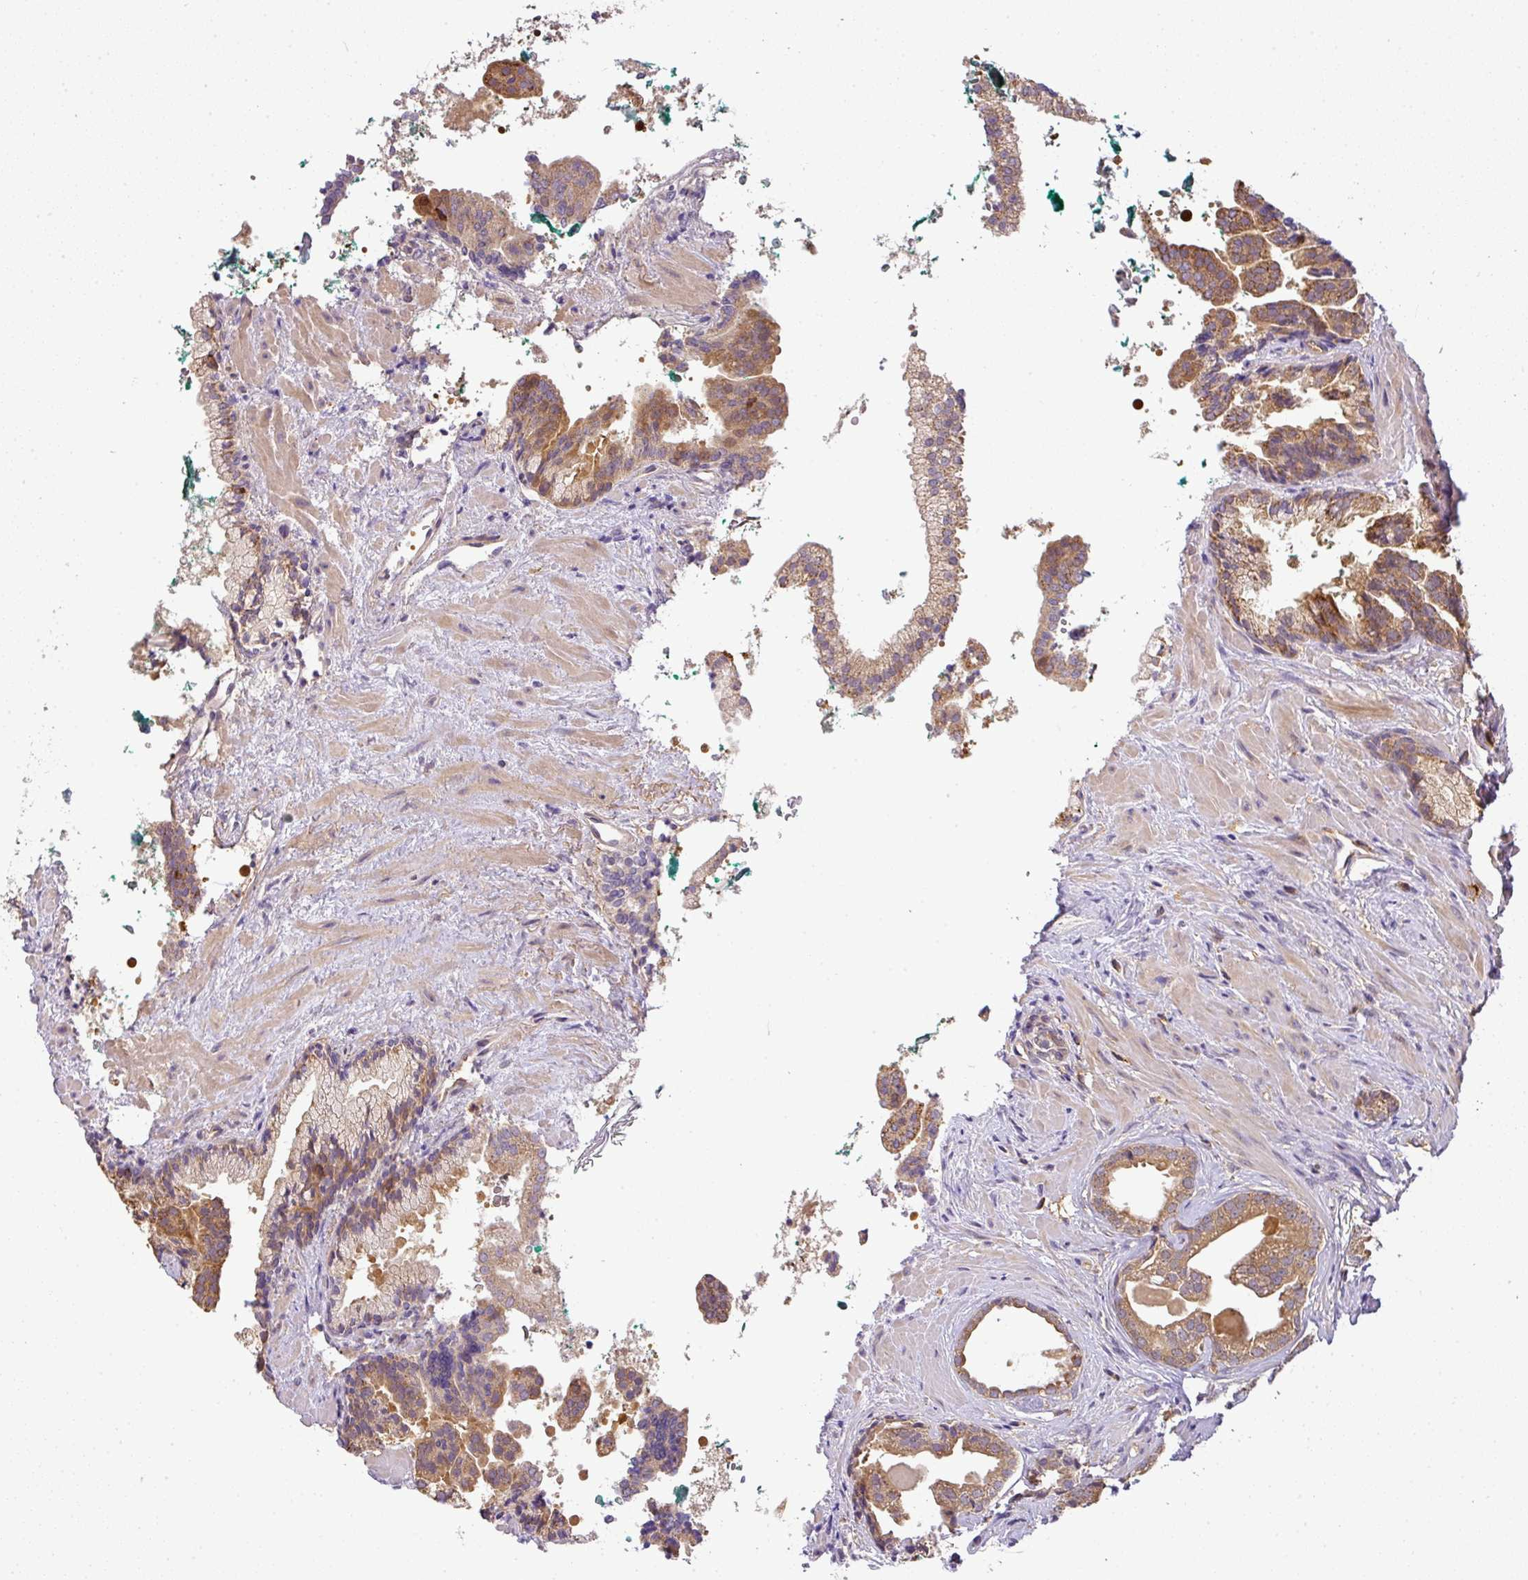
{"staining": {"intensity": "moderate", "quantity": "25%-75%", "location": "cytoplasmic/membranous"}, "tissue": "prostate cancer", "cell_type": "Tumor cells", "image_type": "cancer", "snomed": [{"axis": "morphology", "description": "Adenocarcinoma, High grade"}, {"axis": "topography", "description": "Prostate"}], "caption": "This is an image of immunohistochemistry (IHC) staining of prostate cancer (adenocarcinoma (high-grade)), which shows moderate expression in the cytoplasmic/membranous of tumor cells.", "gene": "TCL1B", "patient": {"sex": "male", "age": 60}}